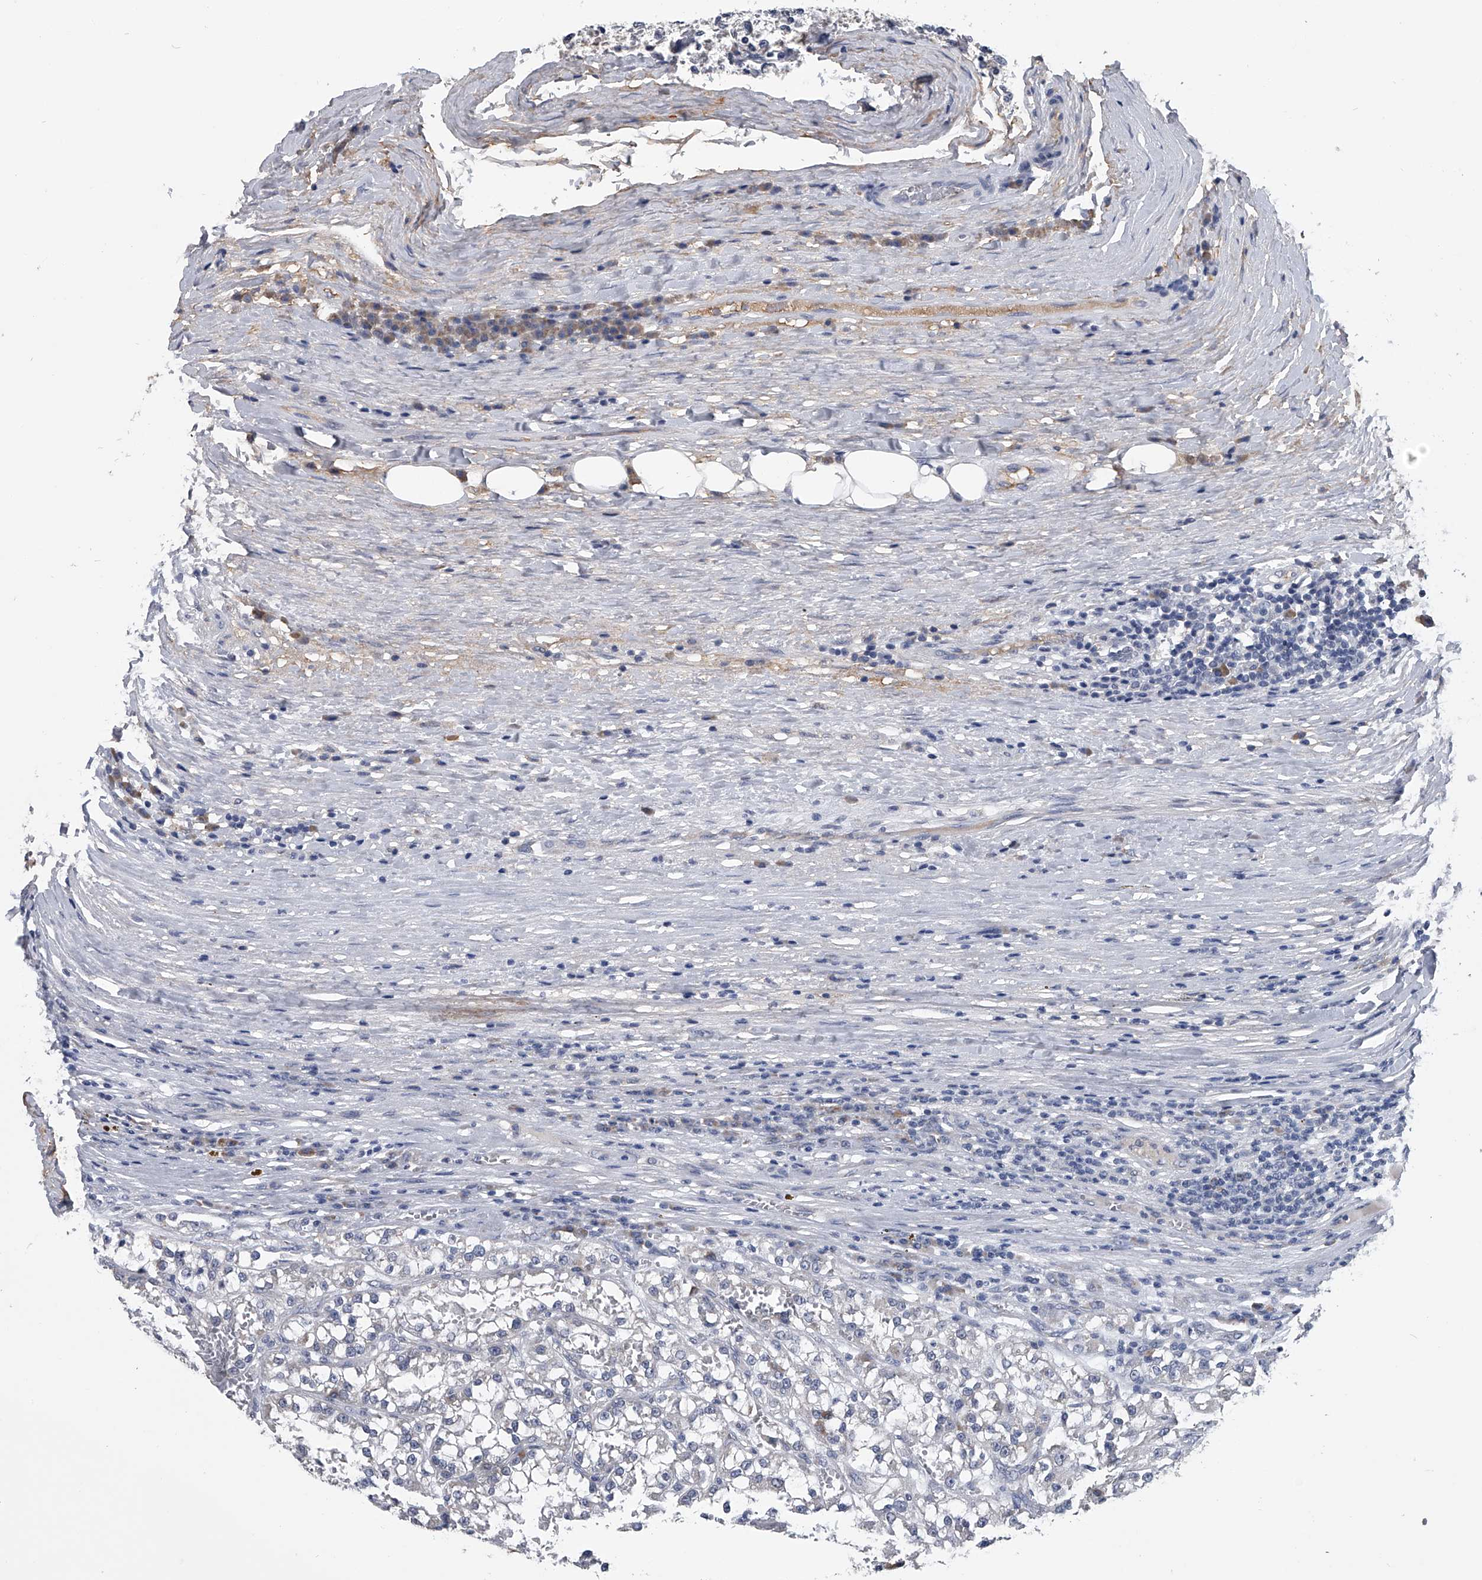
{"staining": {"intensity": "negative", "quantity": "none", "location": "none"}, "tissue": "renal cancer", "cell_type": "Tumor cells", "image_type": "cancer", "snomed": [{"axis": "morphology", "description": "Adenocarcinoma, NOS"}, {"axis": "topography", "description": "Kidney"}], "caption": "Immunohistochemical staining of human adenocarcinoma (renal) displays no significant staining in tumor cells.", "gene": "OAT", "patient": {"sex": "female", "age": 52}}